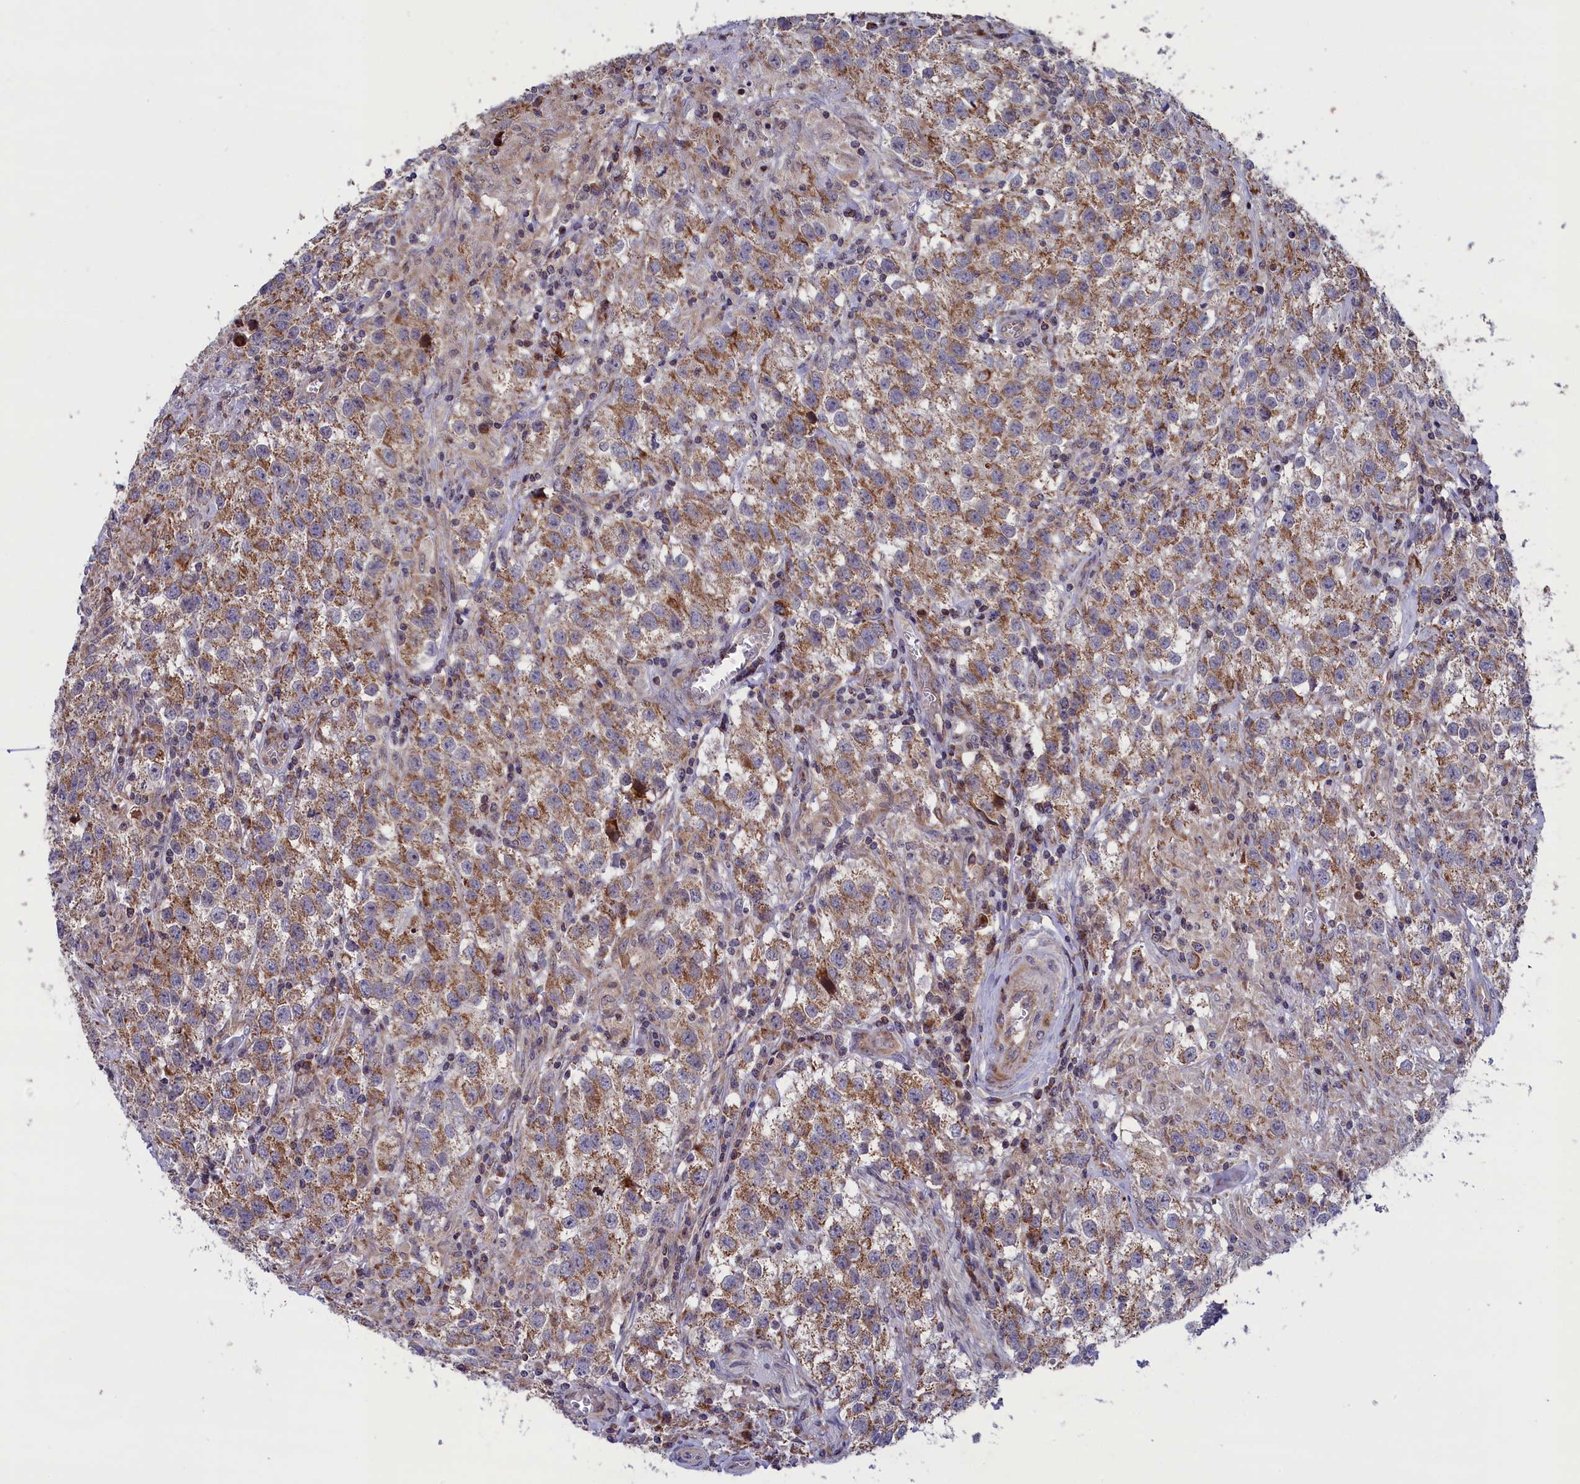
{"staining": {"intensity": "moderate", "quantity": ">75%", "location": "cytoplasmic/membranous"}, "tissue": "testis cancer", "cell_type": "Tumor cells", "image_type": "cancer", "snomed": [{"axis": "morphology", "description": "Seminoma, NOS"}, {"axis": "morphology", "description": "Carcinoma, Embryonal, NOS"}, {"axis": "topography", "description": "Testis"}], "caption": "Protein expression analysis of human testis cancer (embryonal carcinoma) reveals moderate cytoplasmic/membranous positivity in approximately >75% of tumor cells.", "gene": "TIMM44", "patient": {"sex": "male", "age": 43}}